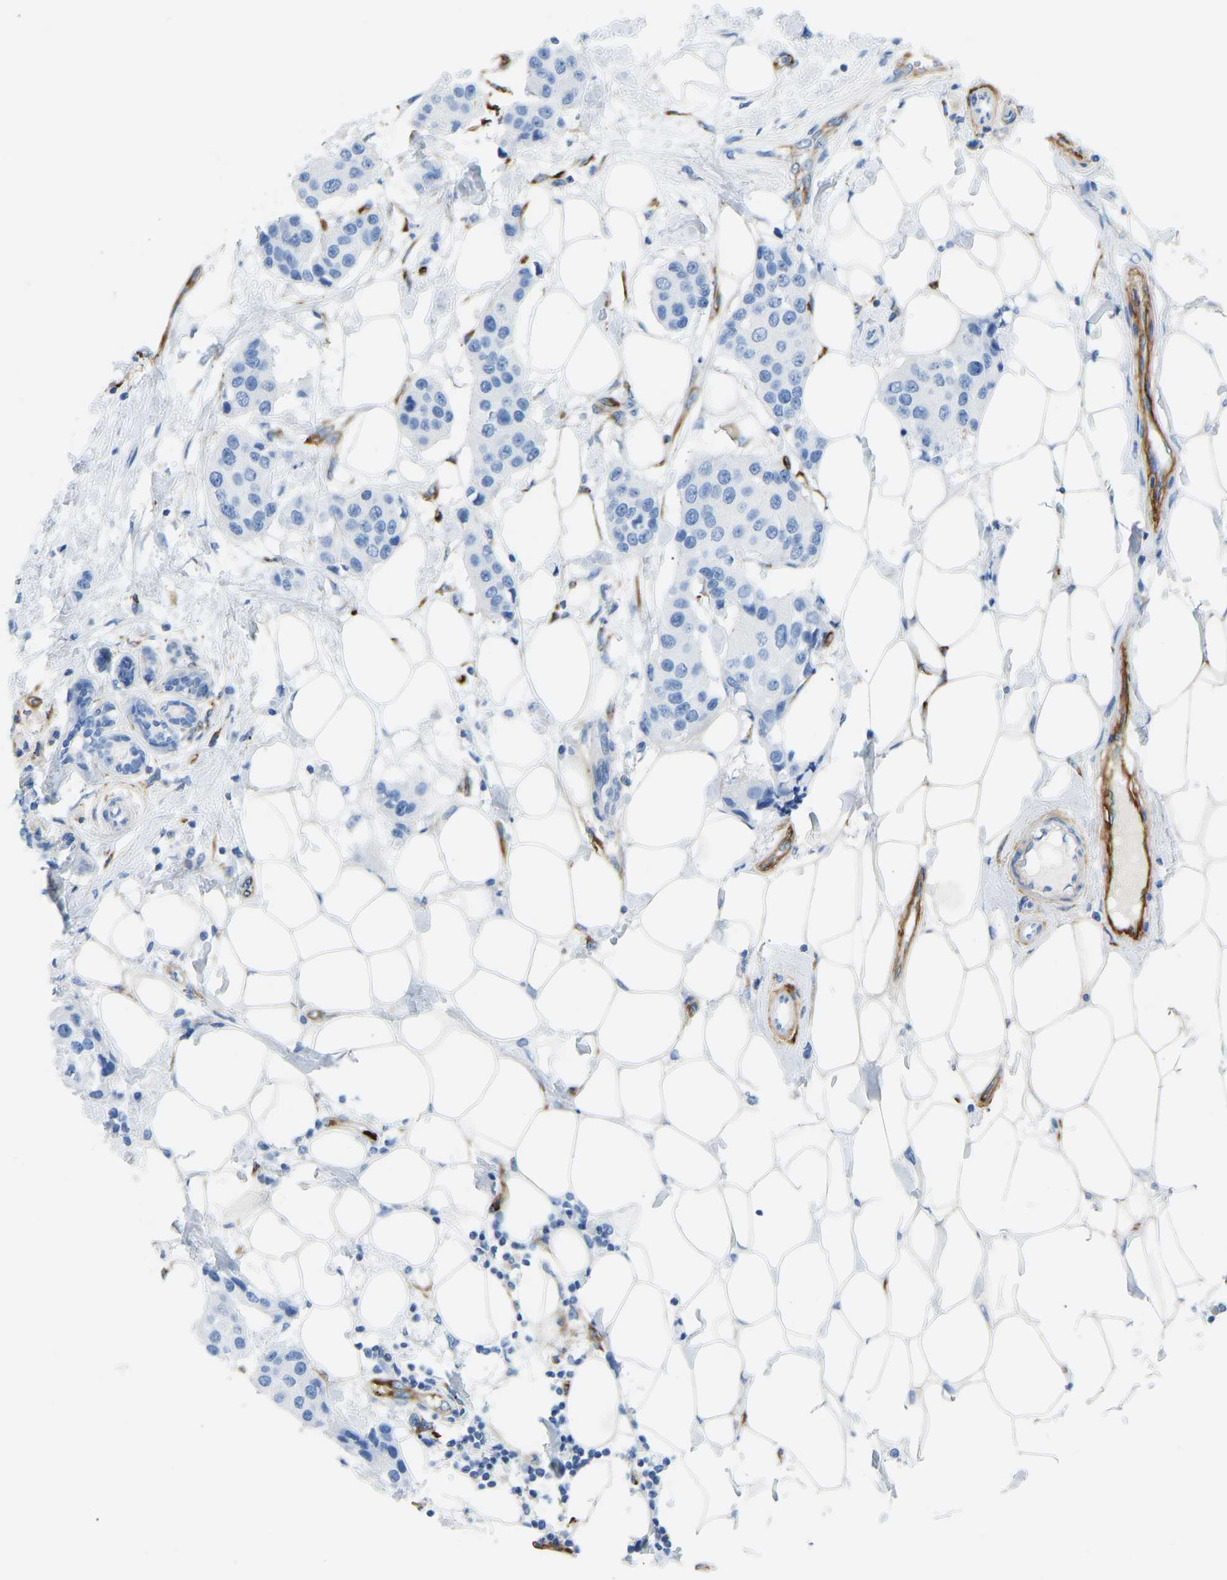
{"staining": {"intensity": "negative", "quantity": "none", "location": "none"}, "tissue": "breast cancer", "cell_type": "Tumor cells", "image_type": "cancer", "snomed": [{"axis": "morphology", "description": "Normal tissue, NOS"}, {"axis": "morphology", "description": "Duct carcinoma"}, {"axis": "topography", "description": "Breast"}], "caption": "Immunohistochemistry histopathology image of breast intraductal carcinoma stained for a protein (brown), which exhibits no expression in tumor cells.", "gene": "COL15A1", "patient": {"sex": "female", "age": 39}}